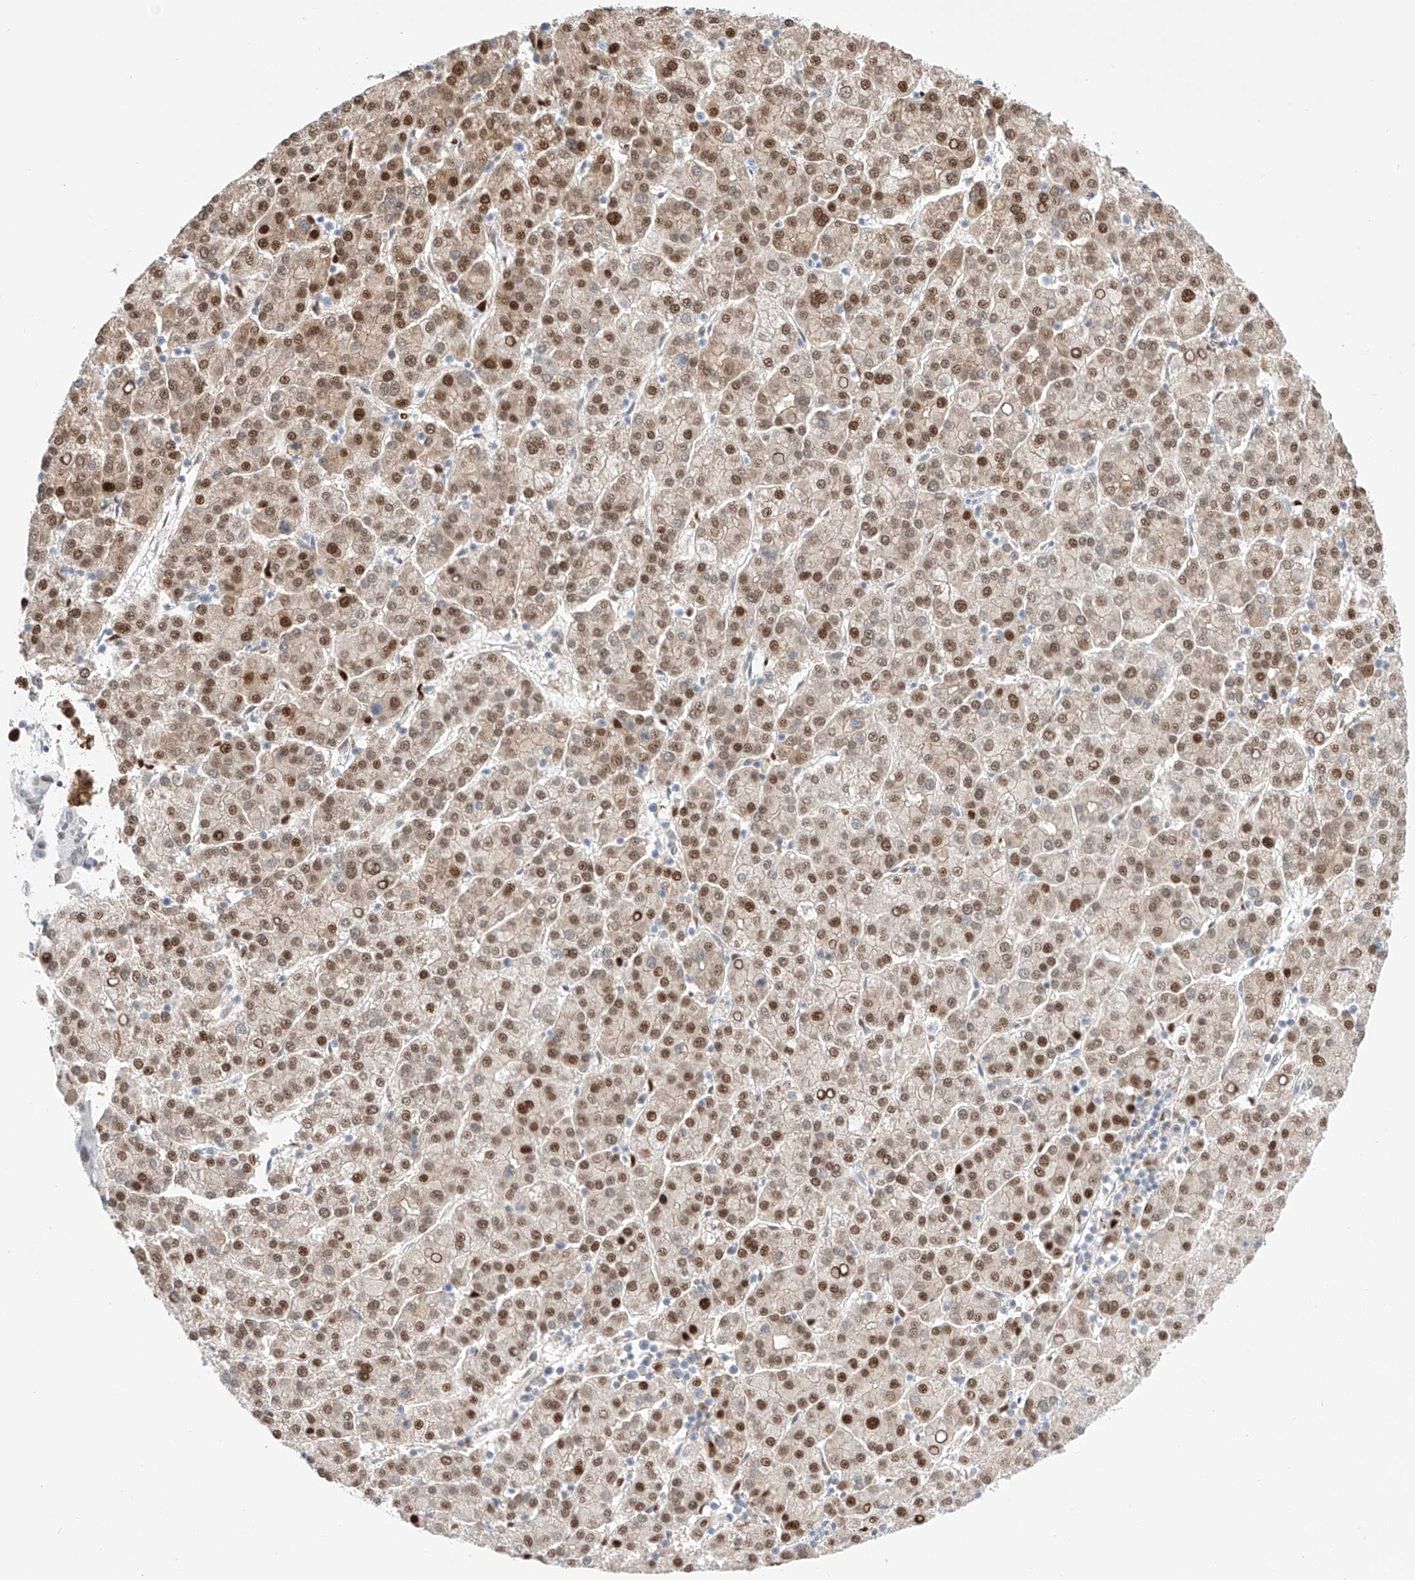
{"staining": {"intensity": "moderate", "quantity": ">75%", "location": "cytoplasmic/membranous,nuclear"}, "tissue": "liver cancer", "cell_type": "Tumor cells", "image_type": "cancer", "snomed": [{"axis": "morphology", "description": "Carcinoma, Hepatocellular, NOS"}, {"axis": "topography", "description": "Liver"}], "caption": "Brown immunohistochemical staining in human liver cancer (hepatocellular carcinoma) shows moderate cytoplasmic/membranous and nuclear positivity in approximately >75% of tumor cells.", "gene": "APIP", "patient": {"sex": "female", "age": 58}}